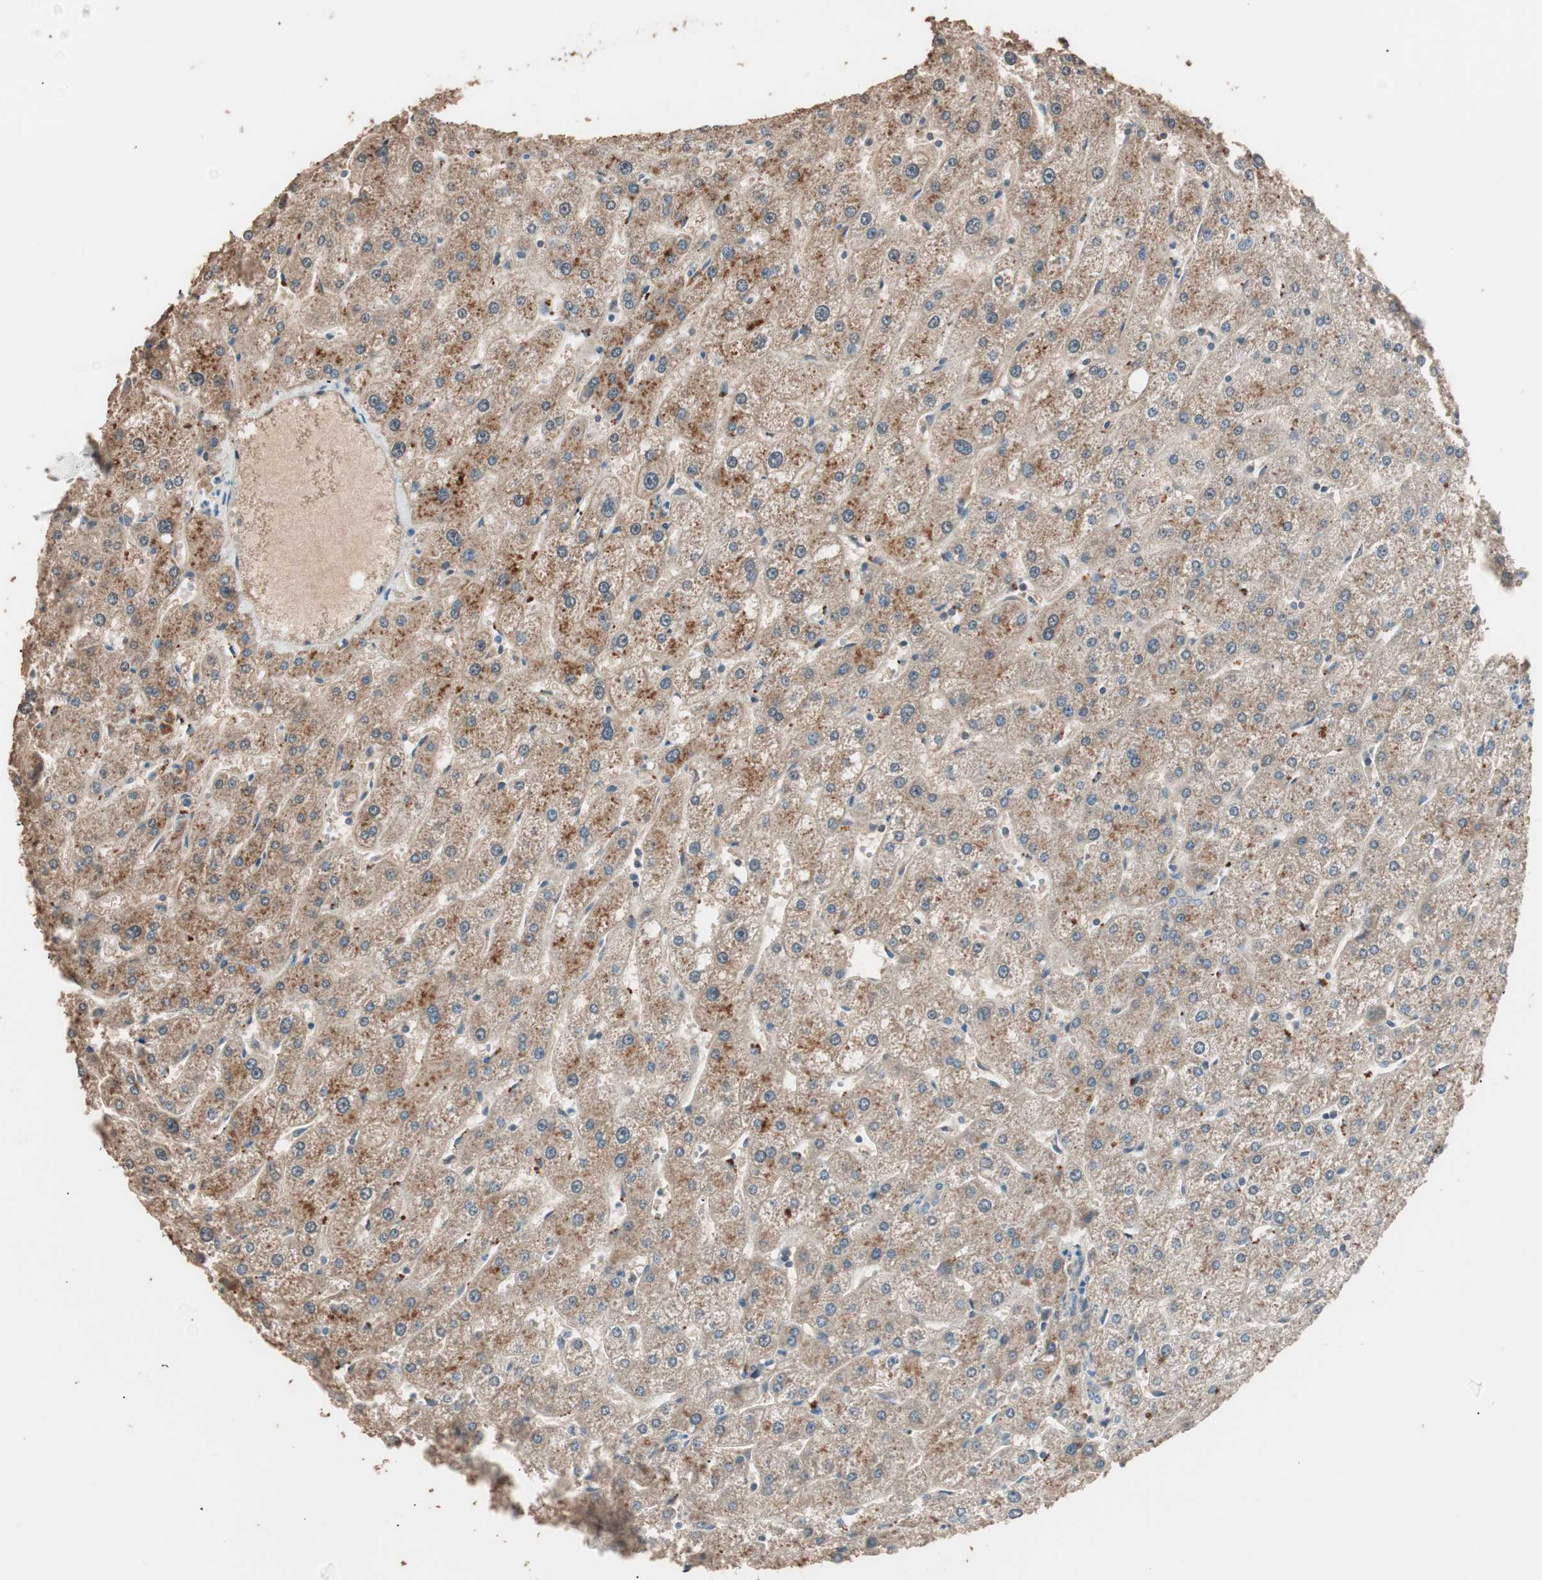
{"staining": {"intensity": "weak", "quantity": ">75%", "location": "cytoplasmic/membranous"}, "tissue": "liver", "cell_type": "Cholangiocytes", "image_type": "normal", "snomed": [{"axis": "morphology", "description": "Normal tissue, NOS"}, {"axis": "topography", "description": "Liver"}], "caption": "Protein expression analysis of benign liver demonstrates weak cytoplasmic/membranous expression in about >75% of cholangiocytes.", "gene": "NFRKB", "patient": {"sex": "male", "age": 67}}